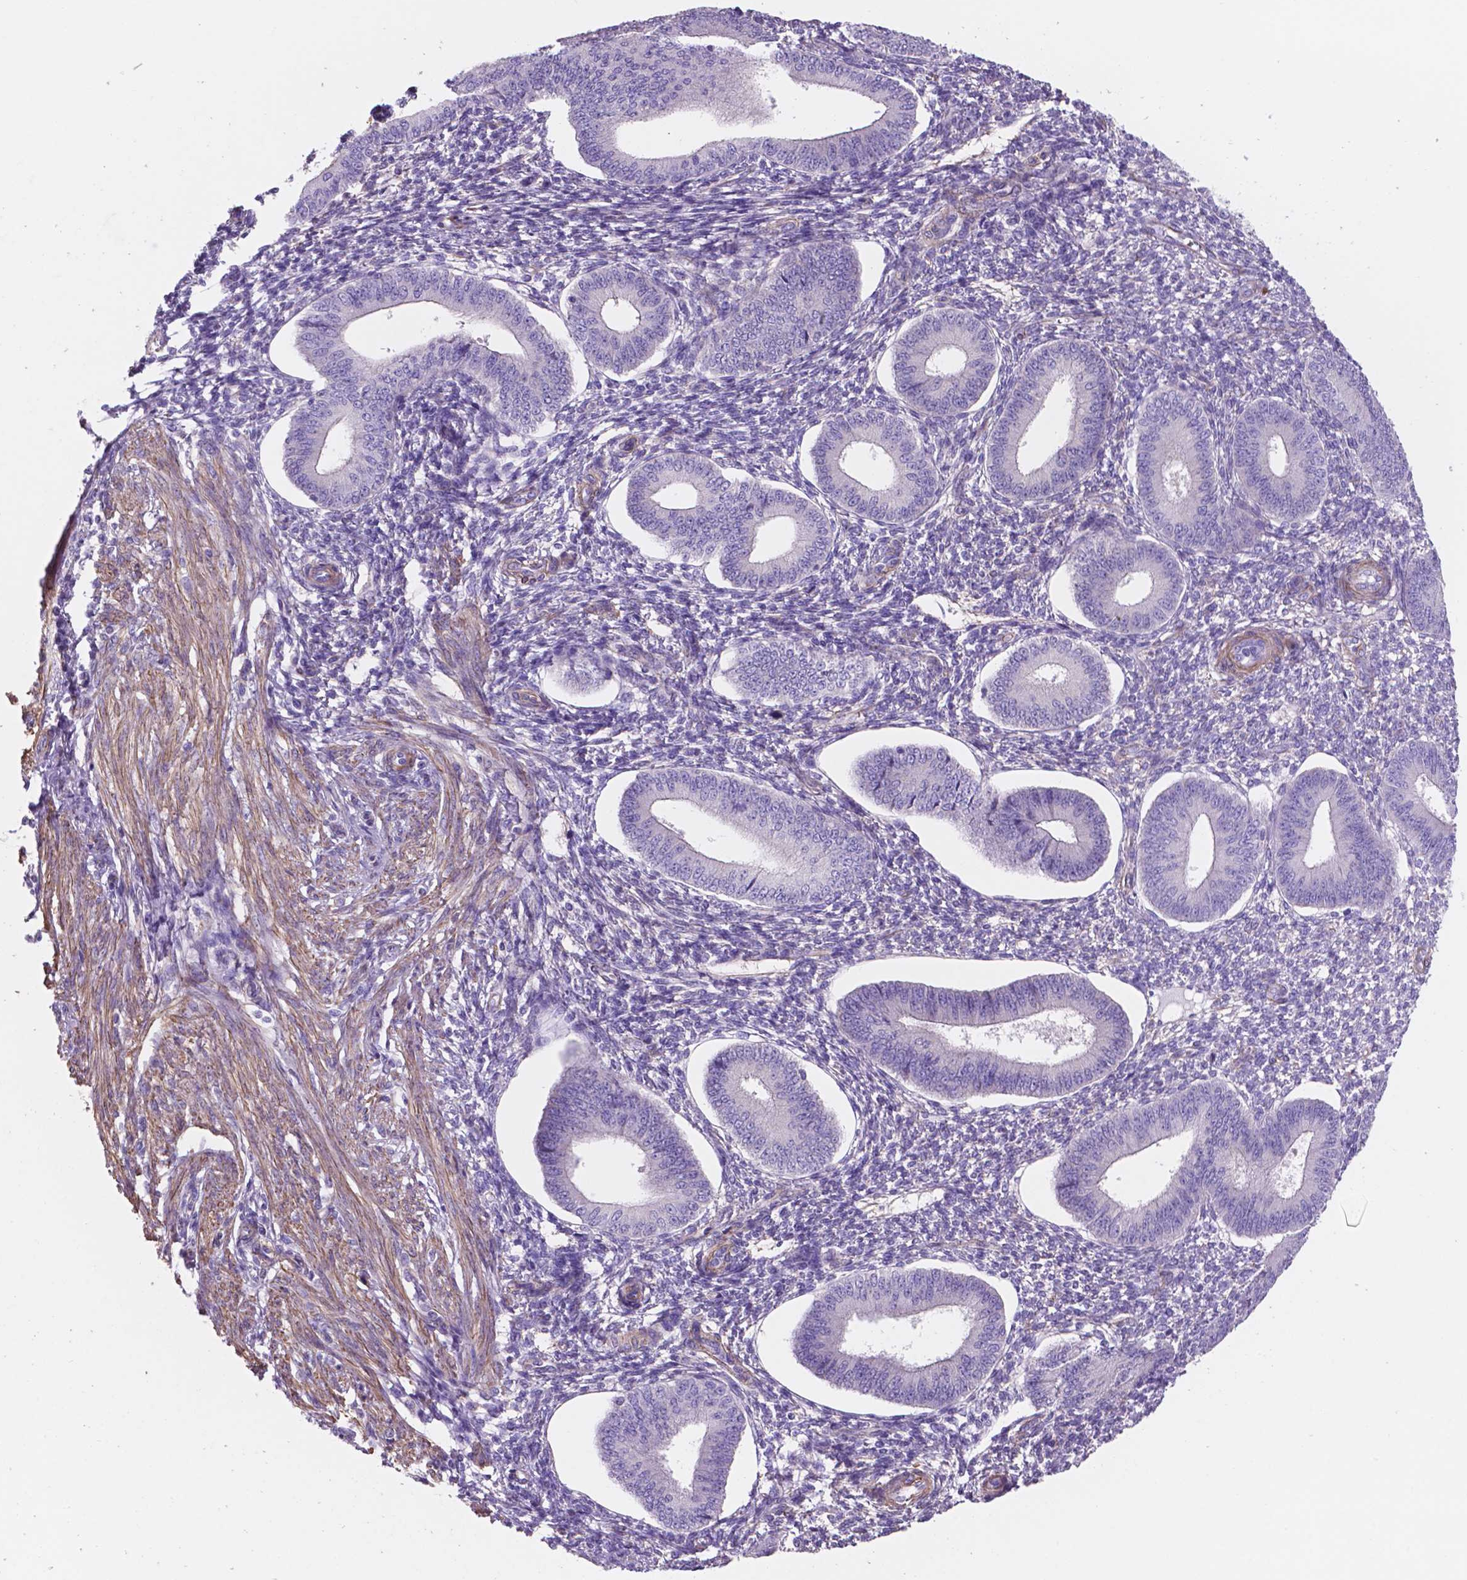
{"staining": {"intensity": "negative", "quantity": "none", "location": "none"}, "tissue": "endometrium", "cell_type": "Cells in endometrial stroma", "image_type": "normal", "snomed": [{"axis": "morphology", "description": "Normal tissue, NOS"}, {"axis": "topography", "description": "Endometrium"}], "caption": "Protein analysis of unremarkable endometrium shows no significant staining in cells in endometrial stroma.", "gene": "TOR2A", "patient": {"sex": "female", "age": 42}}